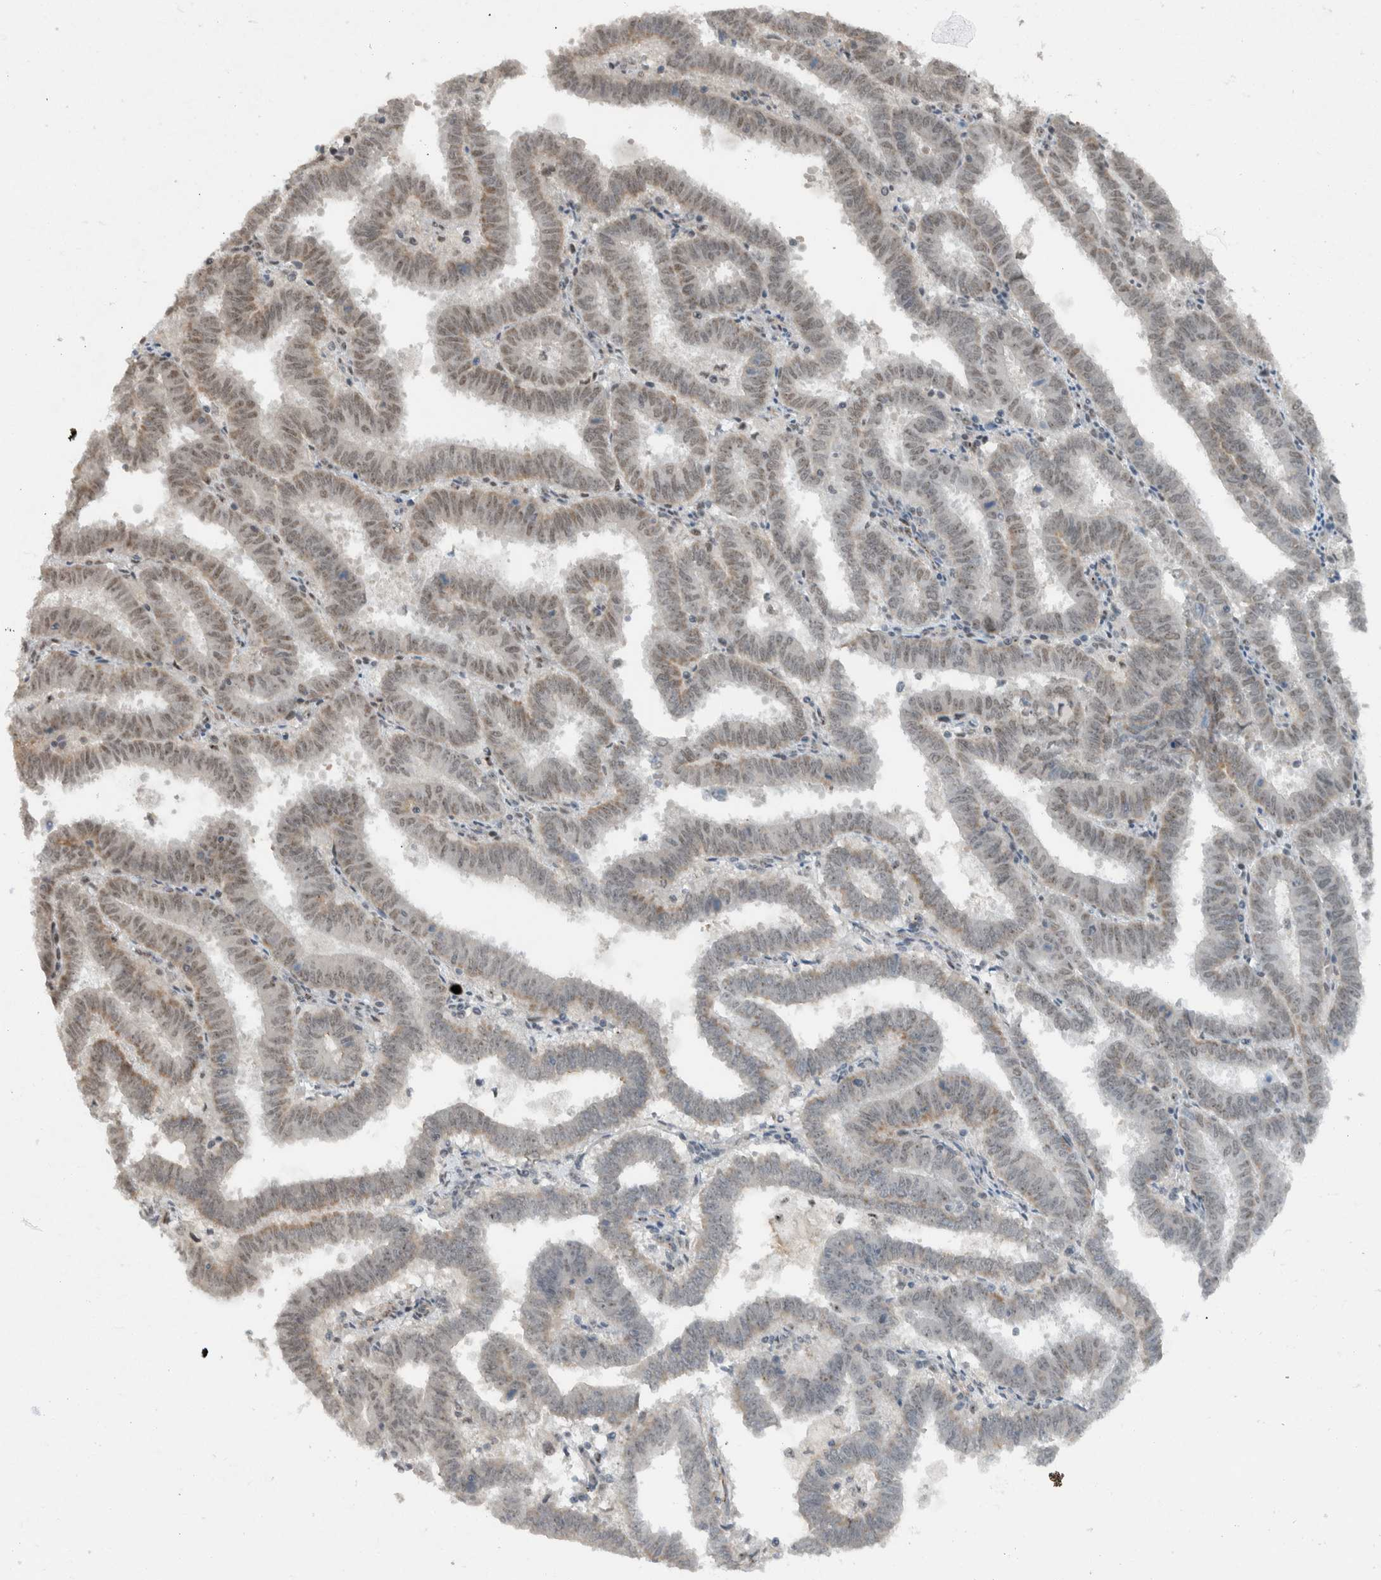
{"staining": {"intensity": "moderate", "quantity": "25%-75%", "location": "nuclear"}, "tissue": "endometrial cancer", "cell_type": "Tumor cells", "image_type": "cancer", "snomed": [{"axis": "morphology", "description": "Adenocarcinoma, NOS"}, {"axis": "topography", "description": "Uterus"}], "caption": "Protein expression analysis of endometrial cancer shows moderate nuclear expression in about 25%-75% of tumor cells. (IHC, brightfield microscopy, high magnification).", "gene": "ZFP91", "patient": {"sex": "female", "age": 83}}